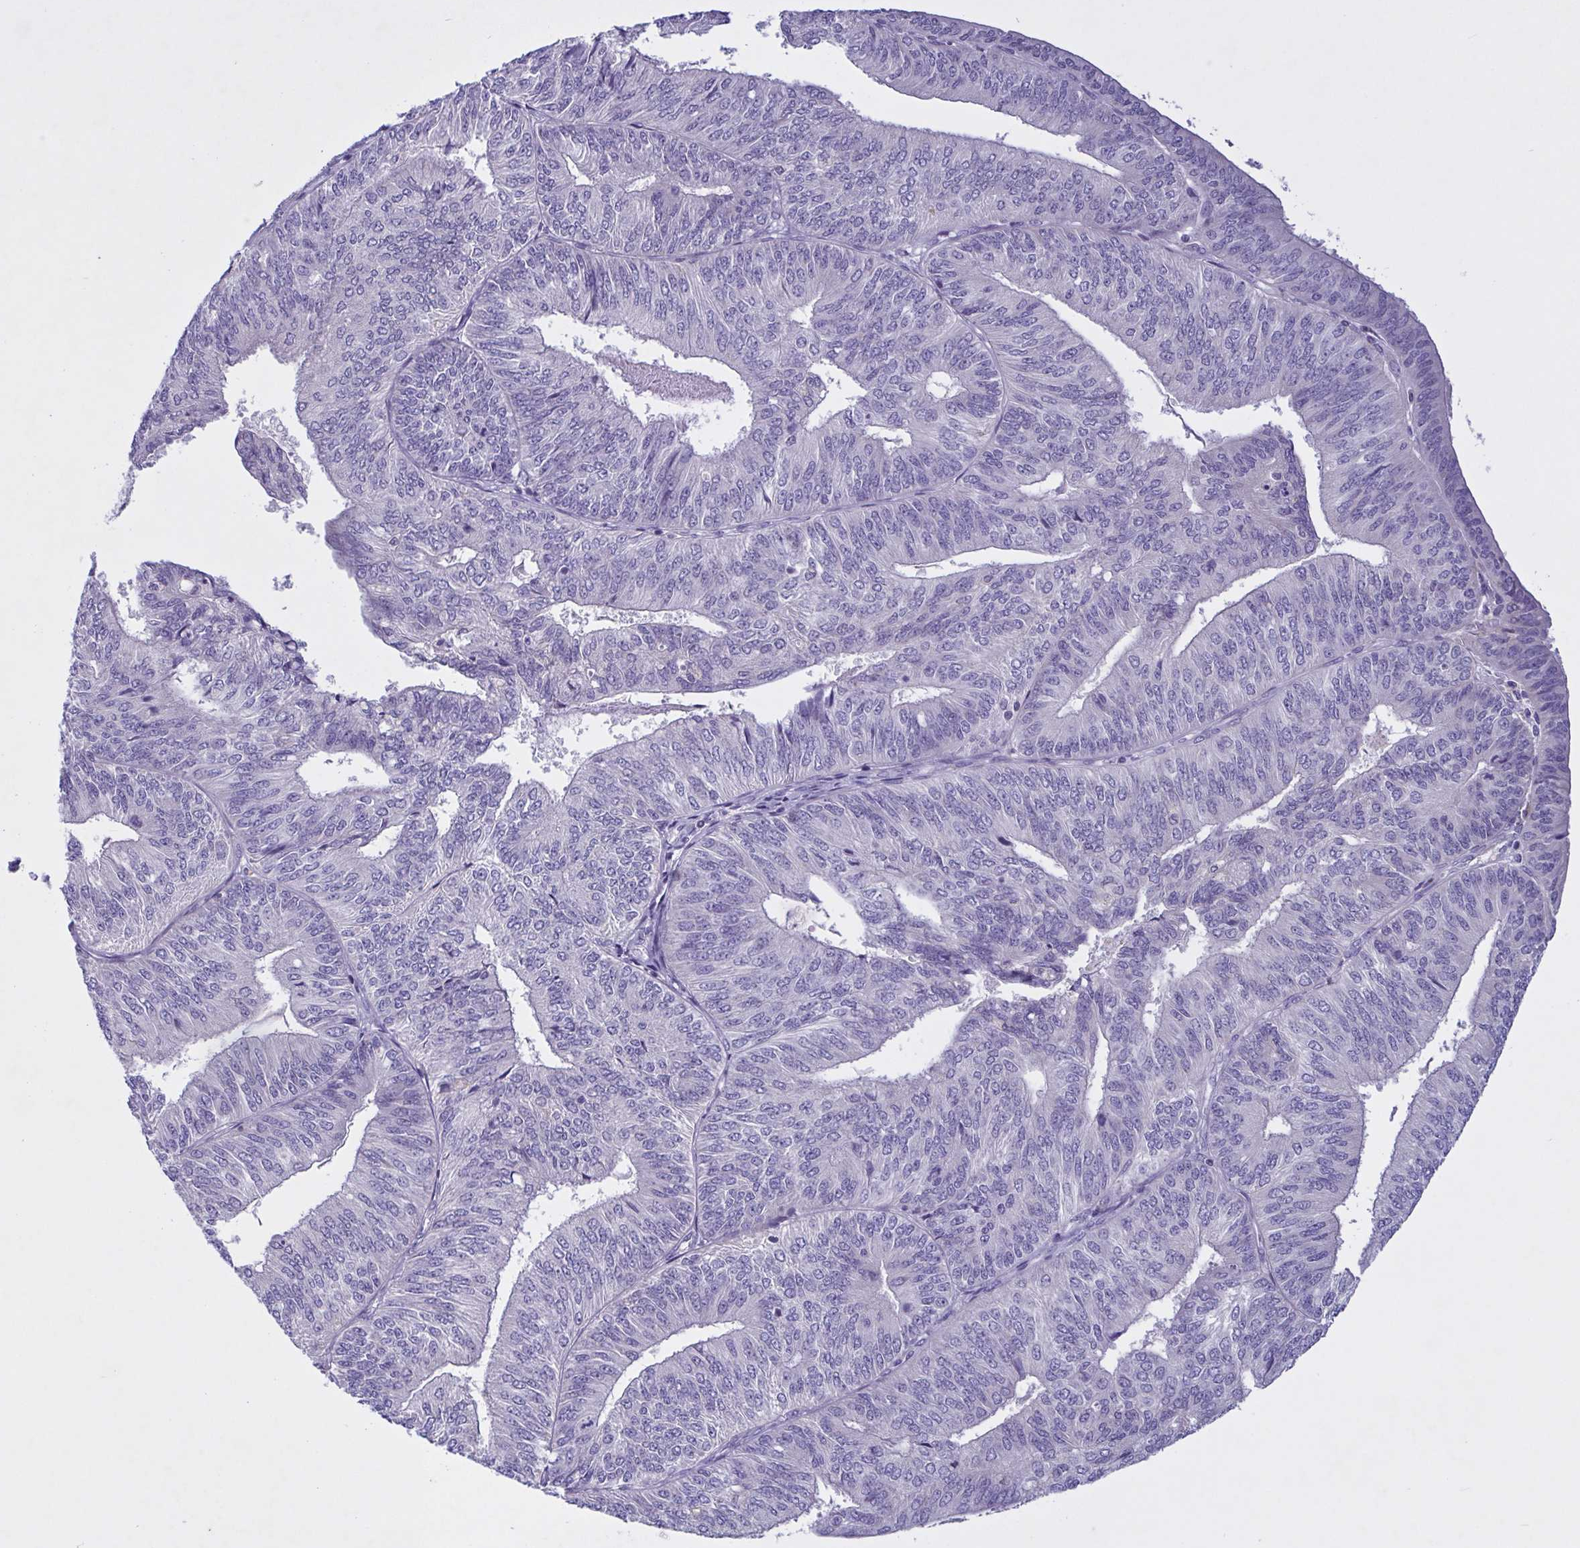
{"staining": {"intensity": "negative", "quantity": "none", "location": "none"}, "tissue": "endometrial cancer", "cell_type": "Tumor cells", "image_type": "cancer", "snomed": [{"axis": "morphology", "description": "Adenocarcinoma, NOS"}, {"axis": "topography", "description": "Endometrium"}], "caption": "IHC histopathology image of neoplastic tissue: human adenocarcinoma (endometrial) stained with DAB exhibits no significant protein expression in tumor cells.", "gene": "F13B", "patient": {"sex": "female", "age": 58}}